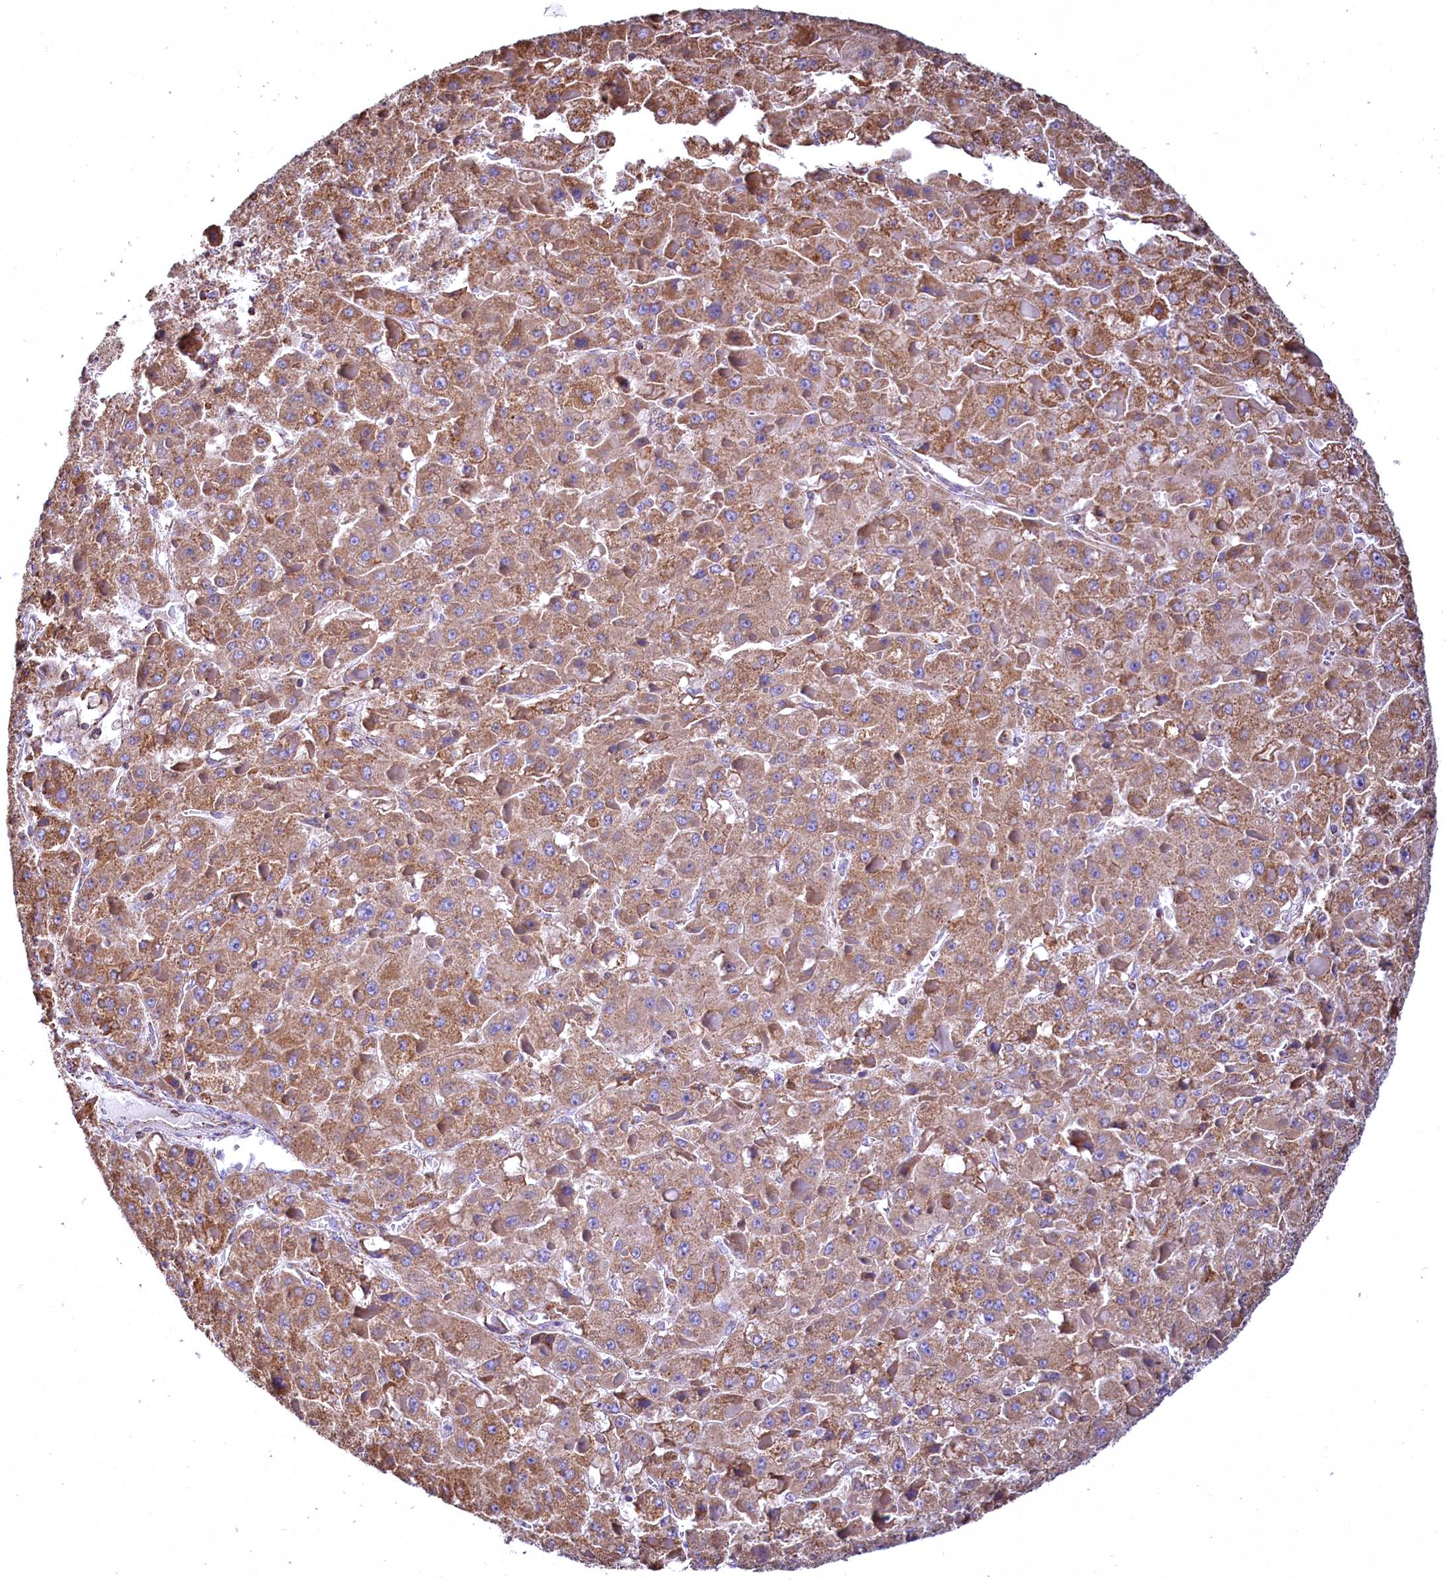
{"staining": {"intensity": "moderate", "quantity": ">75%", "location": "cytoplasmic/membranous"}, "tissue": "liver cancer", "cell_type": "Tumor cells", "image_type": "cancer", "snomed": [{"axis": "morphology", "description": "Carcinoma, Hepatocellular, NOS"}, {"axis": "topography", "description": "Liver"}], "caption": "Immunohistochemical staining of human liver cancer reveals moderate cytoplasmic/membranous protein staining in about >75% of tumor cells.", "gene": "NUDT15", "patient": {"sex": "female", "age": 73}}